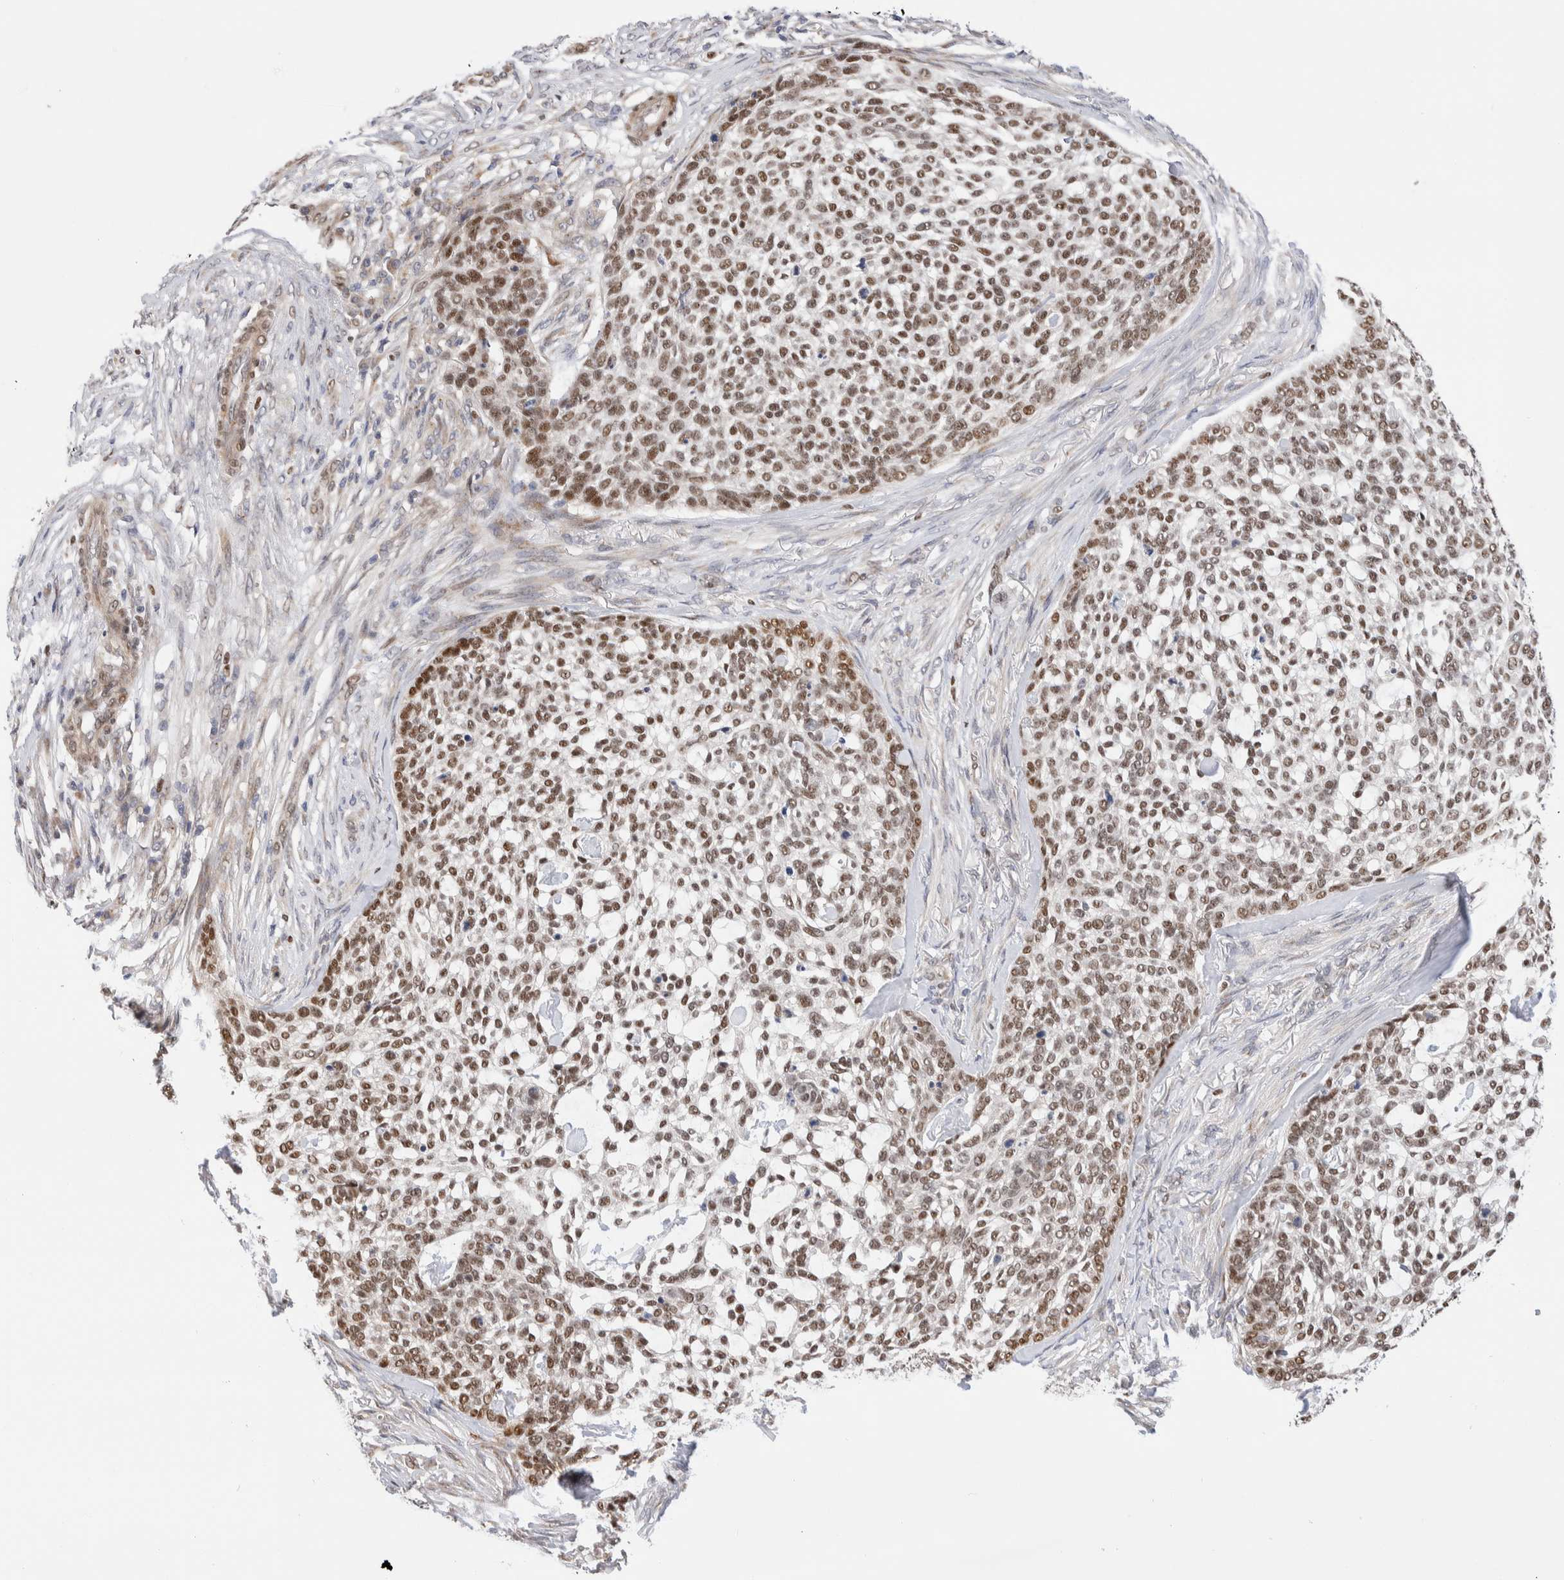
{"staining": {"intensity": "moderate", "quantity": ">75%", "location": "nuclear"}, "tissue": "skin cancer", "cell_type": "Tumor cells", "image_type": "cancer", "snomed": [{"axis": "morphology", "description": "Basal cell carcinoma"}, {"axis": "topography", "description": "Skin"}], "caption": "Immunohistochemical staining of human skin cancer (basal cell carcinoma) reveals medium levels of moderate nuclear protein positivity in about >75% of tumor cells.", "gene": "NSMAF", "patient": {"sex": "female", "age": 64}}